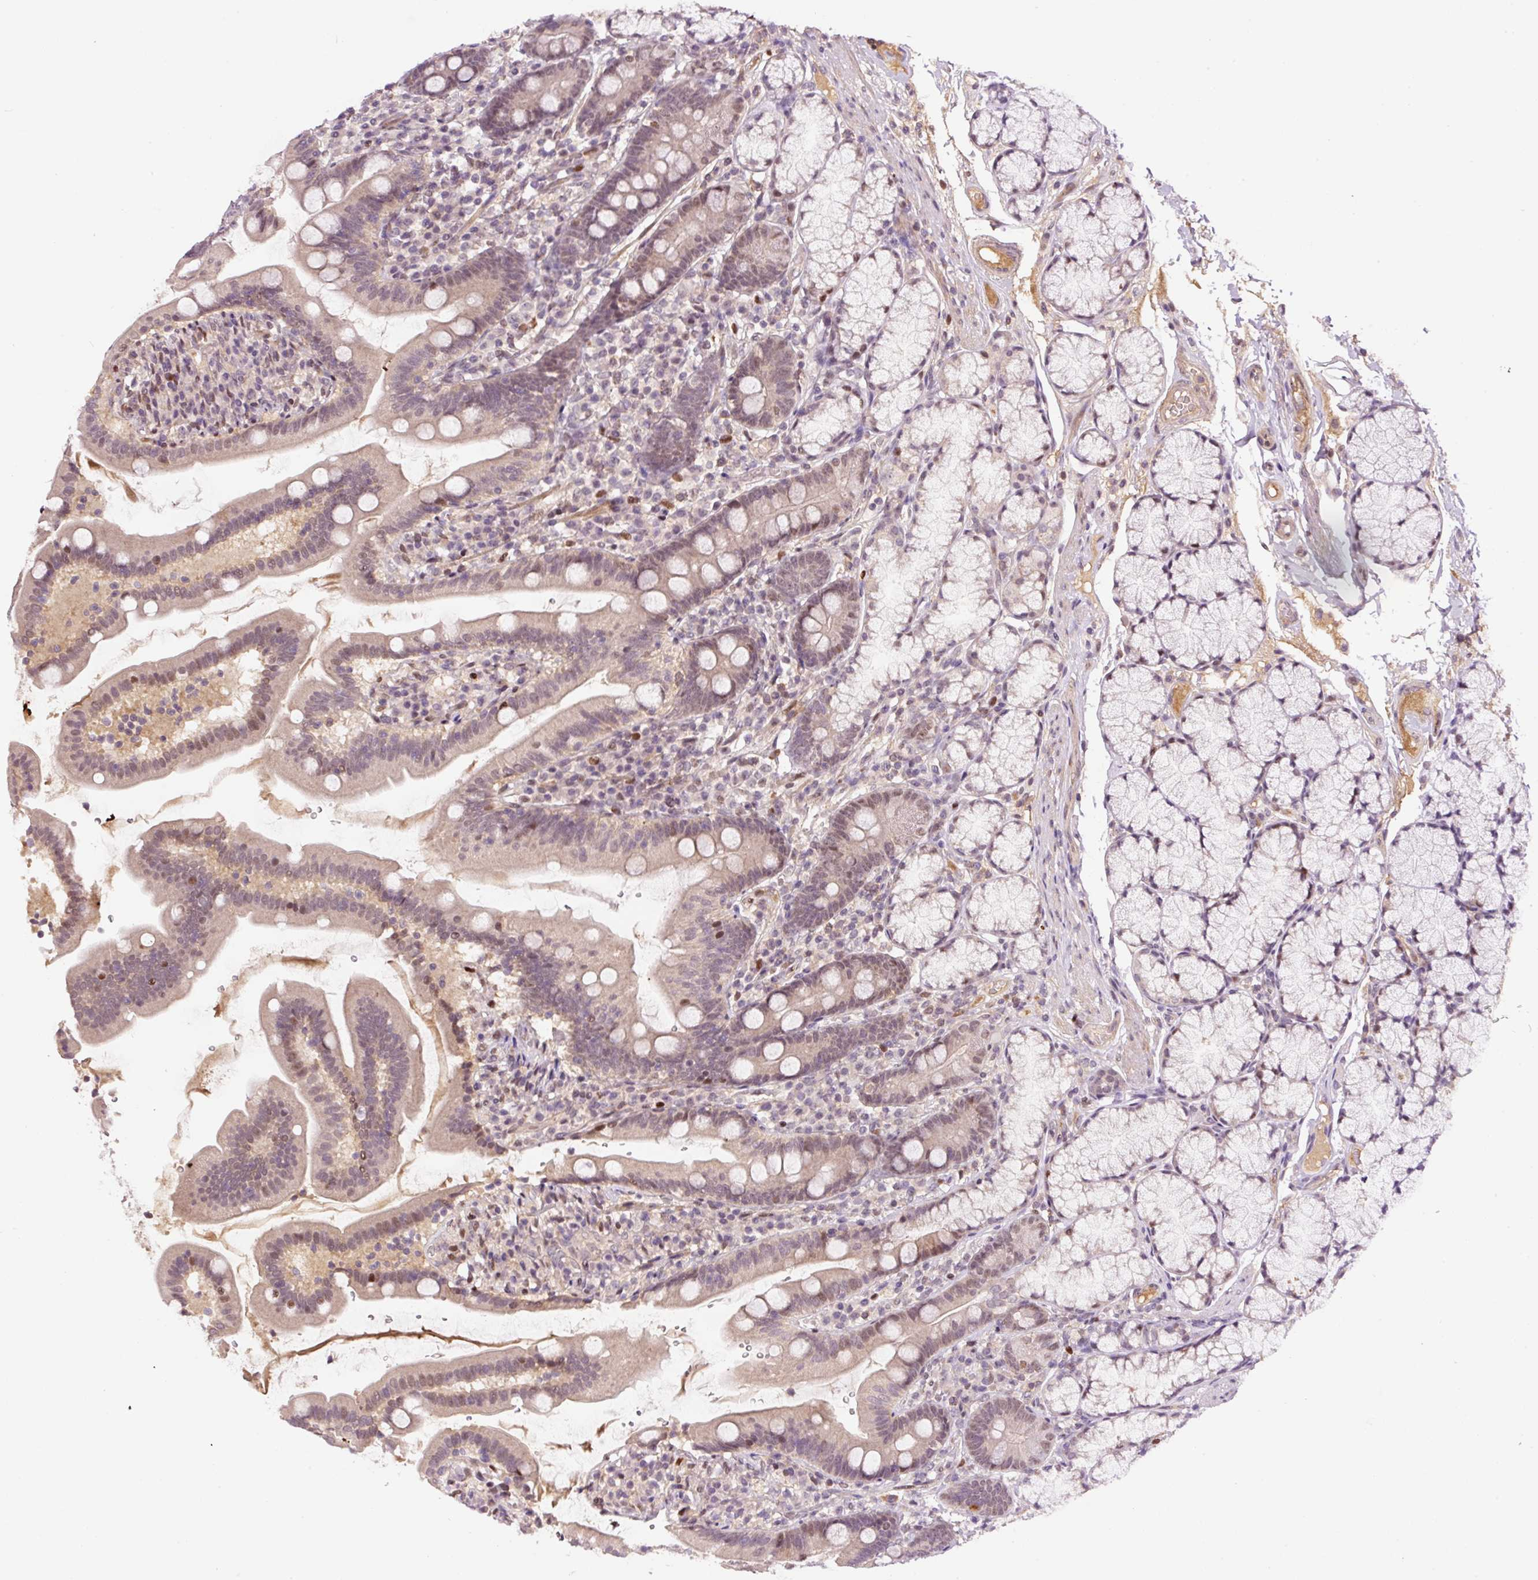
{"staining": {"intensity": "moderate", "quantity": "<25%", "location": "cytoplasmic/membranous,nuclear"}, "tissue": "duodenum", "cell_type": "Glandular cells", "image_type": "normal", "snomed": [{"axis": "morphology", "description": "Normal tissue, NOS"}, {"axis": "topography", "description": "Duodenum"}], "caption": "This photomicrograph shows immunohistochemistry (IHC) staining of unremarkable duodenum, with low moderate cytoplasmic/membranous,nuclear staining in about <25% of glandular cells.", "gene": "DPPA4", "patient": {"sex": "female", "age": 67}}